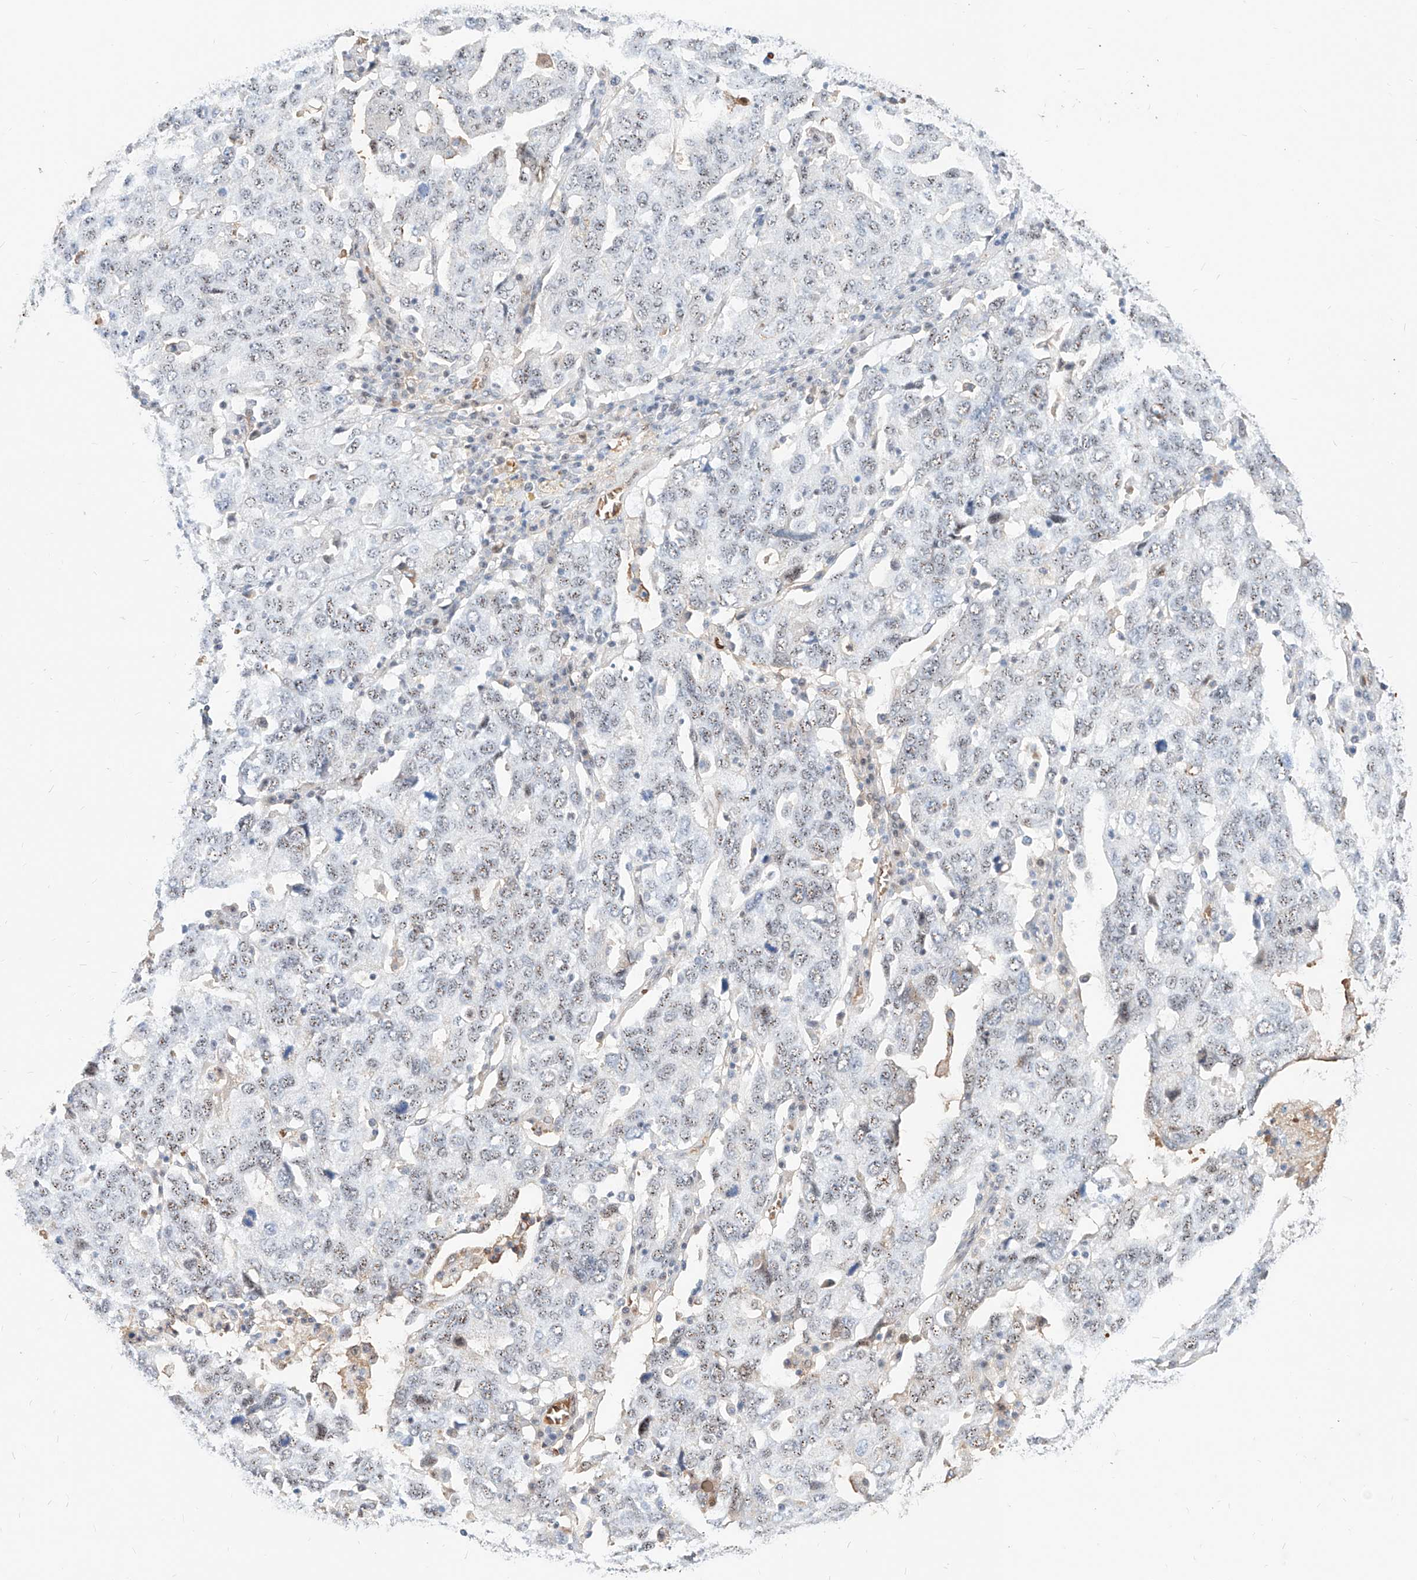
{"staining": {"intensity": "weak", "quantity": ">75%", "location": "nuclear"}, "tissue": "ovarian cancer", "cell_type": "Tumor cells", "image_type": "cancer", "snomed": [{"axis": "morphology", "description": "Carcinoma, endometroid"}, {"axis": "topography", "description": "Ovary"}], "caption": "Ovarian endometroid carcinoma tissue demonstrates weak nuclear staining in about >75% of tumor cells", "gene": "ZFP42", "patient": {"sex": "female", "age": 62}}